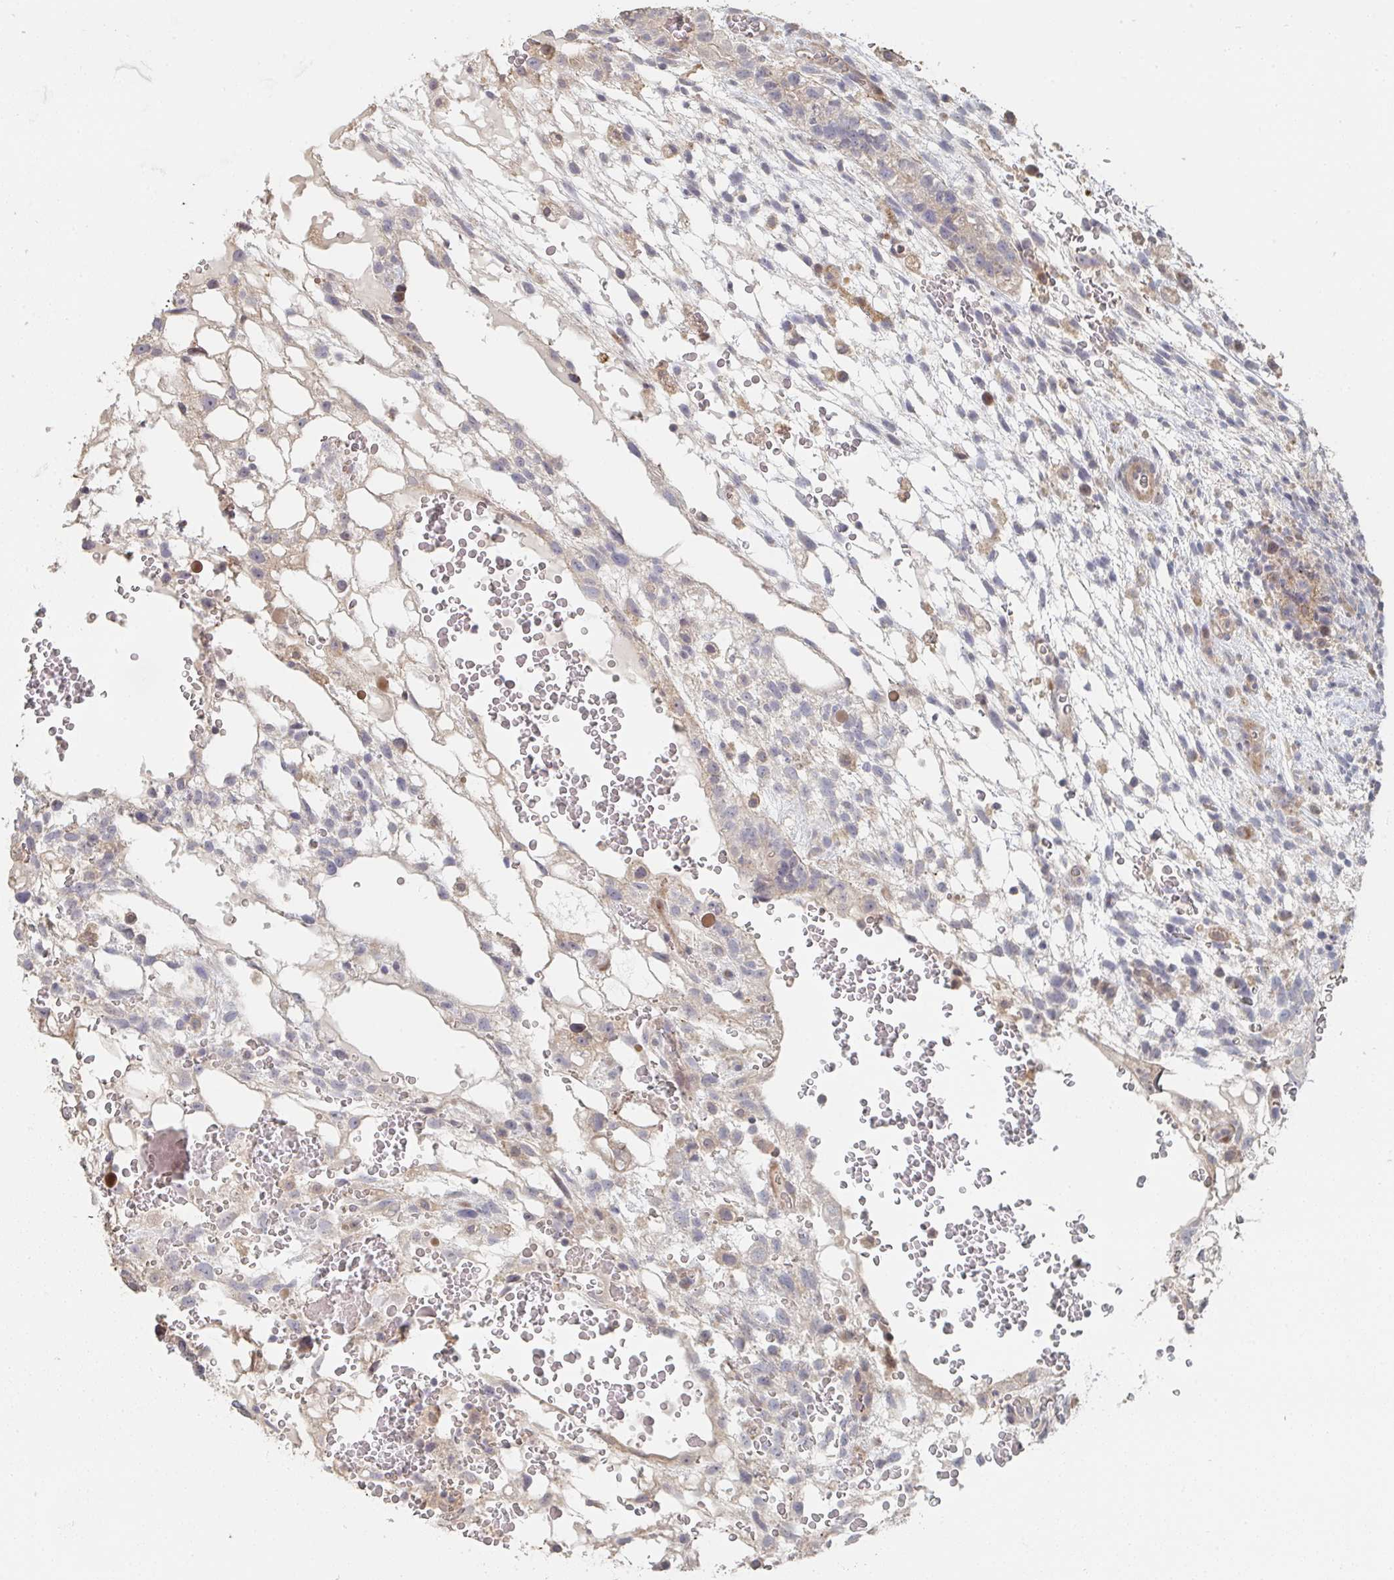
{"staining": {"intensity": "negative", "quantity": "none", "location": "none"}, "tissue": "testis cancer", "cell_type": "Tumor cells", "image_type": "cancer", "snomed": [{"axis": "morphology", "description": "Normal tissue, NOS"}, {"axis": "morphology", "description": "Carcinoma, Embryonal, NOS"}, {"axis": "topography", "description": "Testis"}], "caption": "Tumor cells show no significant protein staining in testis cancer (embryonal carcinoma).", "gene": "PTEN", "patient": {"sex": "male", "age": 32}}